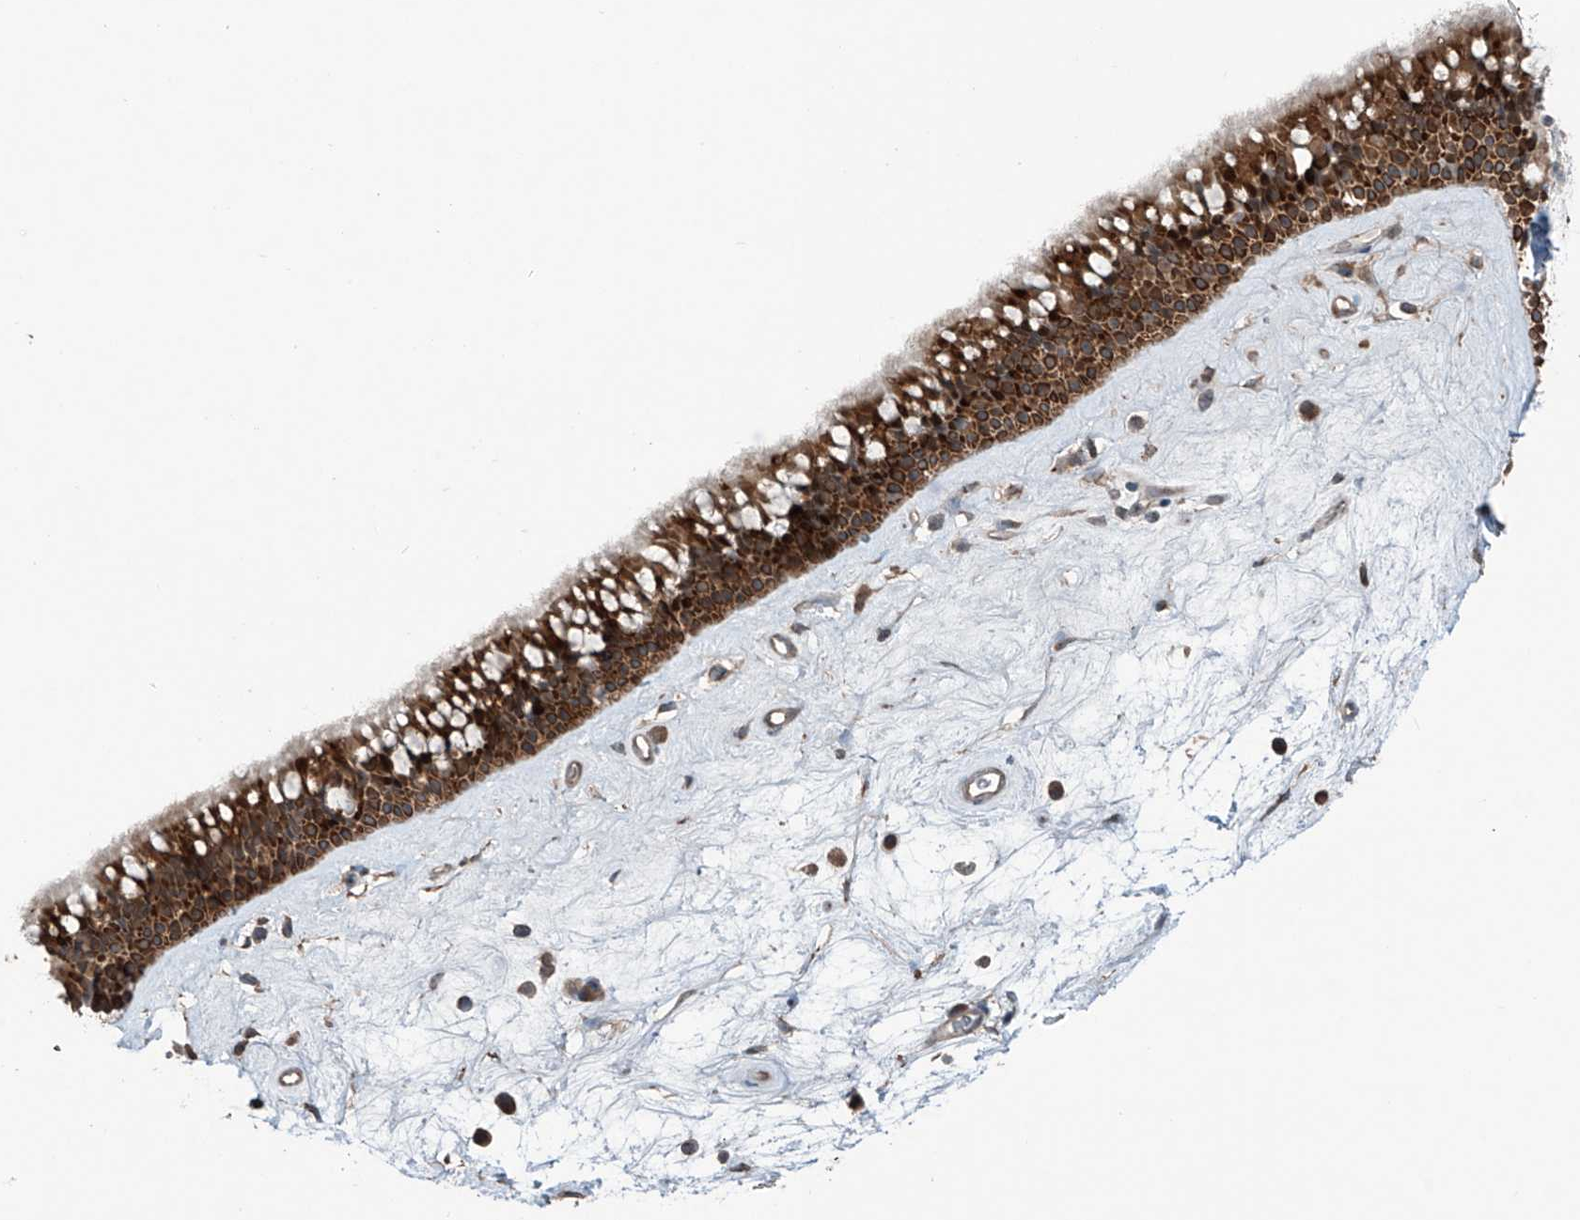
{"staining": {"intensity": "strong", "quantity": ">75%", "location": "cytoplasmic/membranous"}, "tissue": "nasopharynx", "cell_type": "Respiratory epithelial cells", "image_type": "normal", "snomed": [{"axis": "morphology", "description": "Normal tissue, NOS"}, {"axis": "topography", "description": "Nasopharynx"}], "caption": "Immunohistochemical staining of benign nasopharynx reveals high levels of strong cytoplasmic/membranous staining in about >75% of respiratory epithelial cells. The staining was performed using DAB (3,3'-diaminobenzidine) to visualize the protein expression in brown, while the nuclei were stained in blue with hematoxylin (Magnification: 20x).", "gene": "SAMD3", "patient": {"sex": "male", "age": 64}}